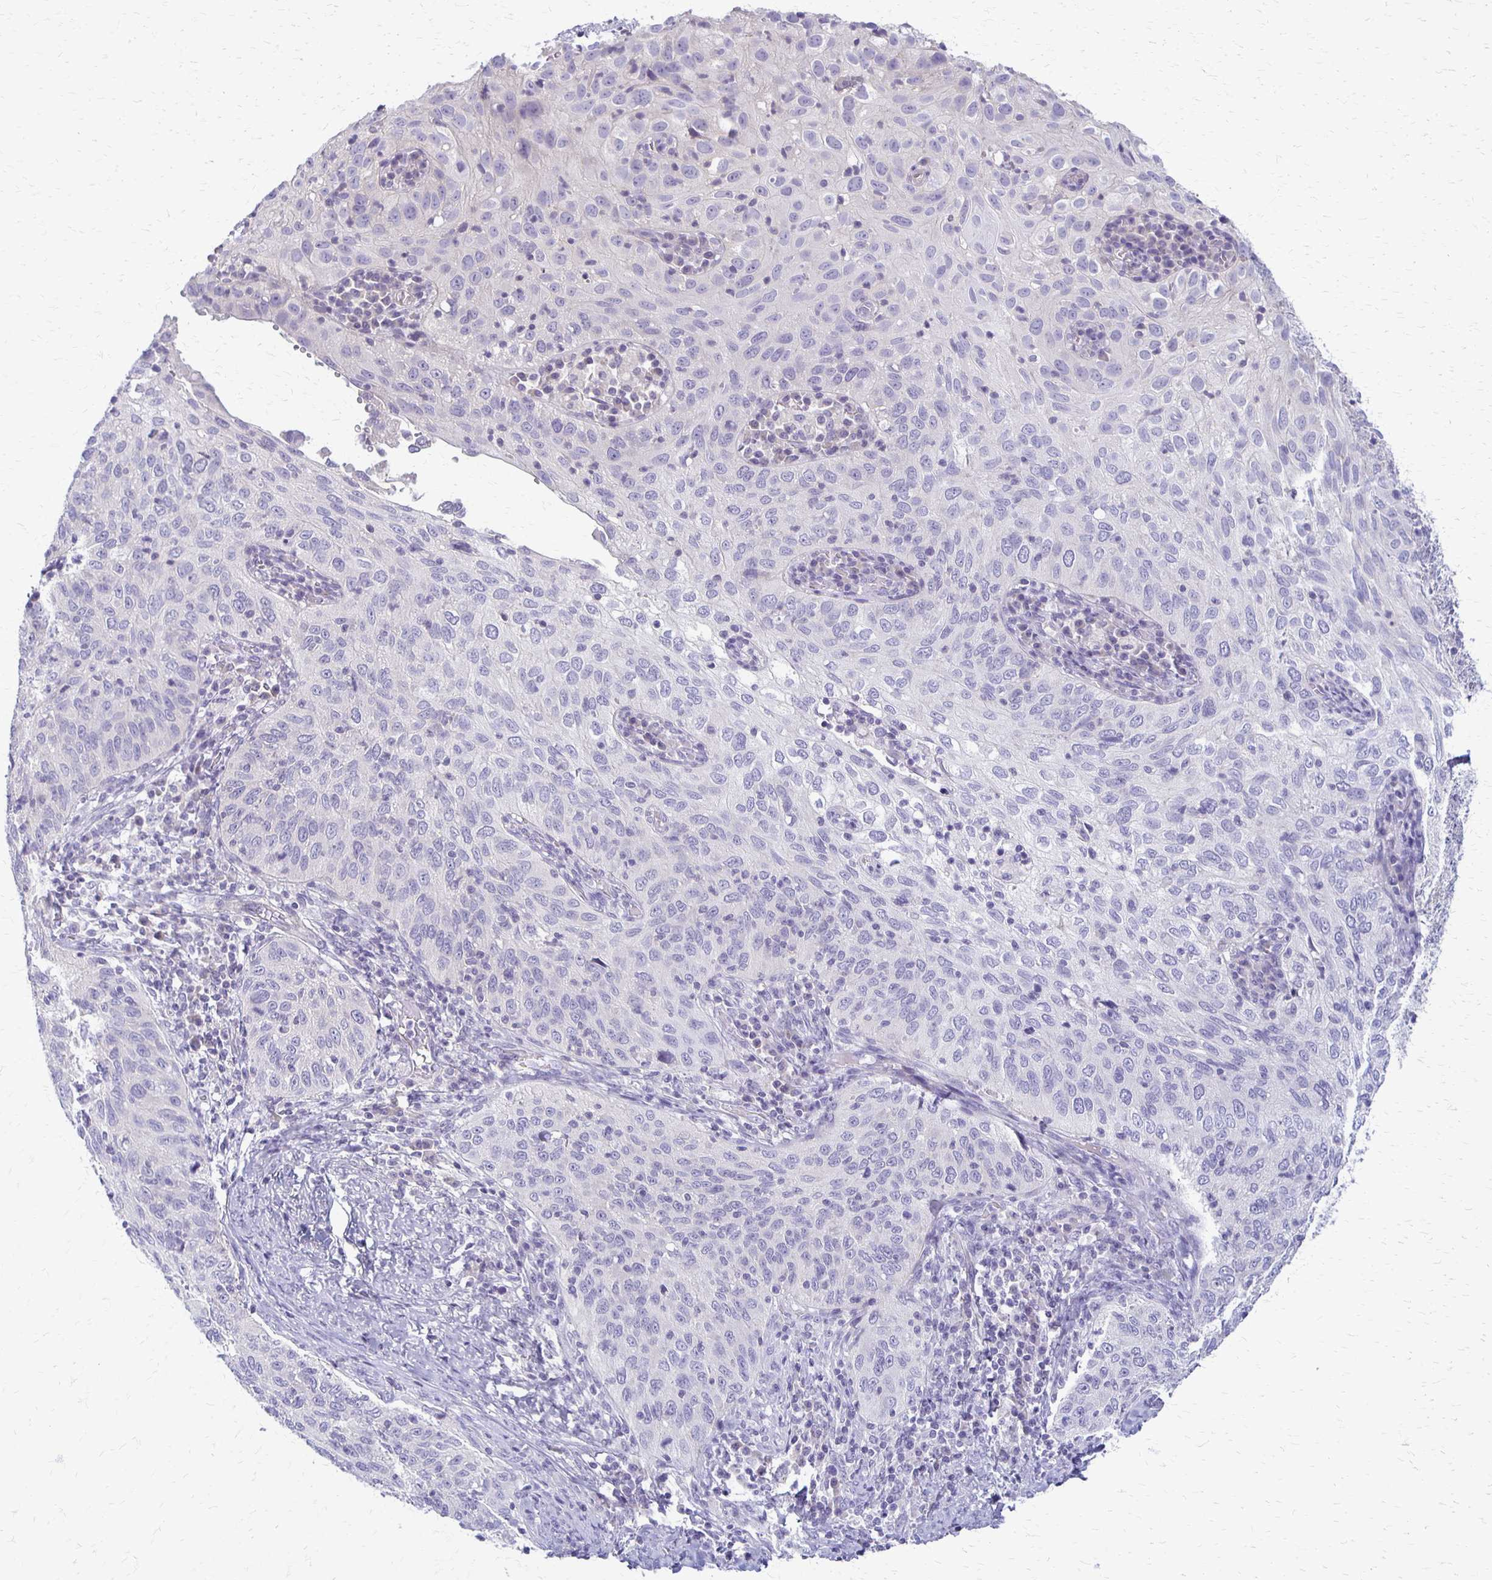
{"staining": {"intensity": "negative", "quantity": "none", "location": "none"}, "tissue": "cervical cancer", "cell_type": "Tumor cells", "image_type": "cancer", "snomed": [{"axis": "morphology", "description": "Squamous cell carcinoma, NOS"}, {"axis": "topography", "description": "Cervix"}], "caption": "Tumor cells are negative for brown protein staining in squamous cell carcinoma (cervical).", "gene": "RHOC", "patient": {"sex": "female", "age": 52}}